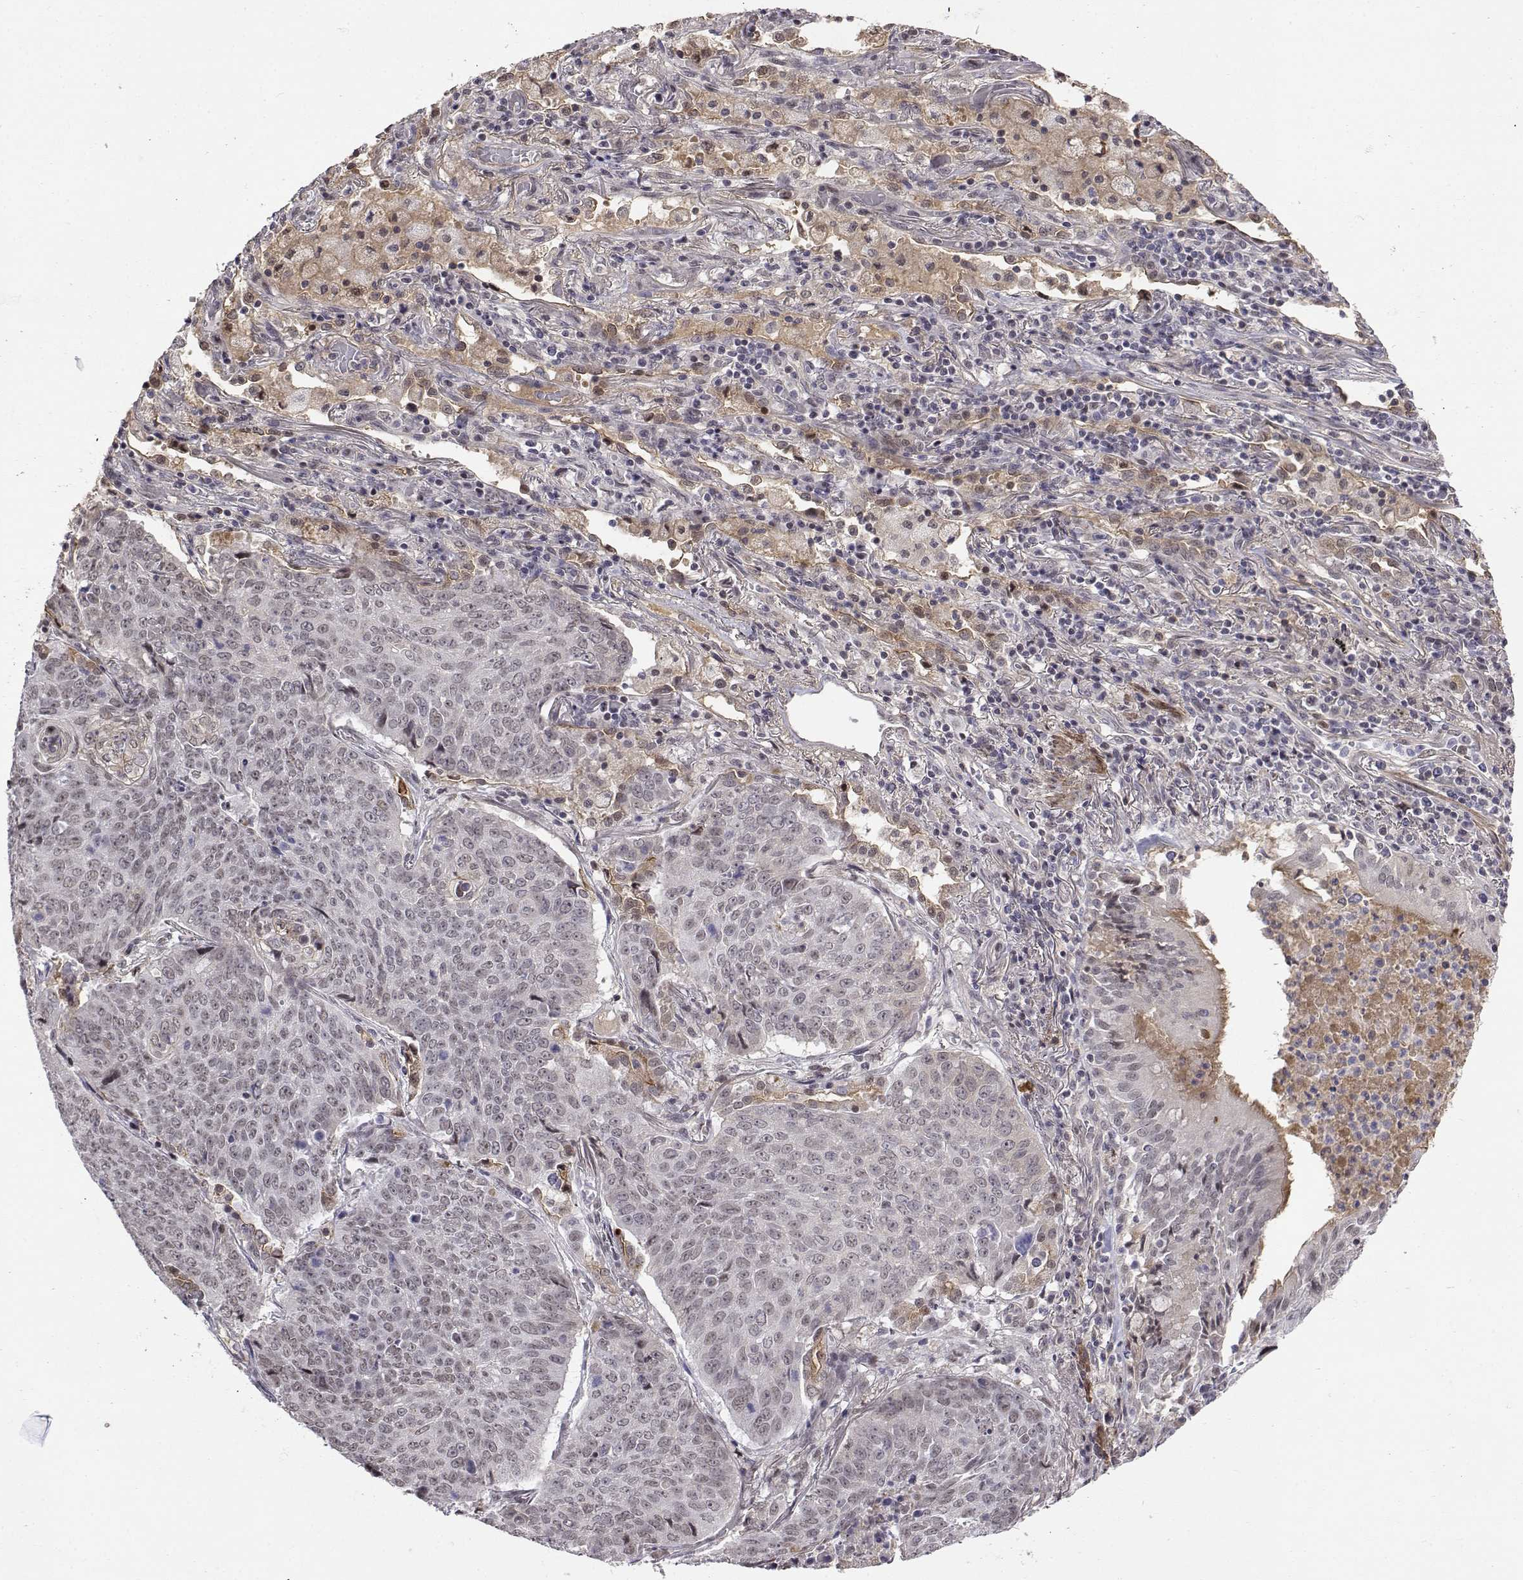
{"staining": {"intensity": "negative", "quantity": "none", "location": "none"}, "tissue": "lung cancer", "cell_type": "Tumor cells", "image_type": "cancer", "snomed": [{"axis": "morphology", "description": "Normal tissue, NOS"}, {"axis": "morphology", "description": "Squamous cell carcinoma, NOS"}, {"axis": "topography", "description": "Bronchus"}, {"axis": "topography", "description": "Lung"}], "caption": "There is no significant expression in tumor cells of squamous cell carcinoma (lung). The staining was performed using DAB to visualize the protein expression in brown, while the nuclei were stained in blue with hematoxylin (Magnification: 20x).", "gene": "ITGA7", "patient": {"sex": "male", "age": 64}}